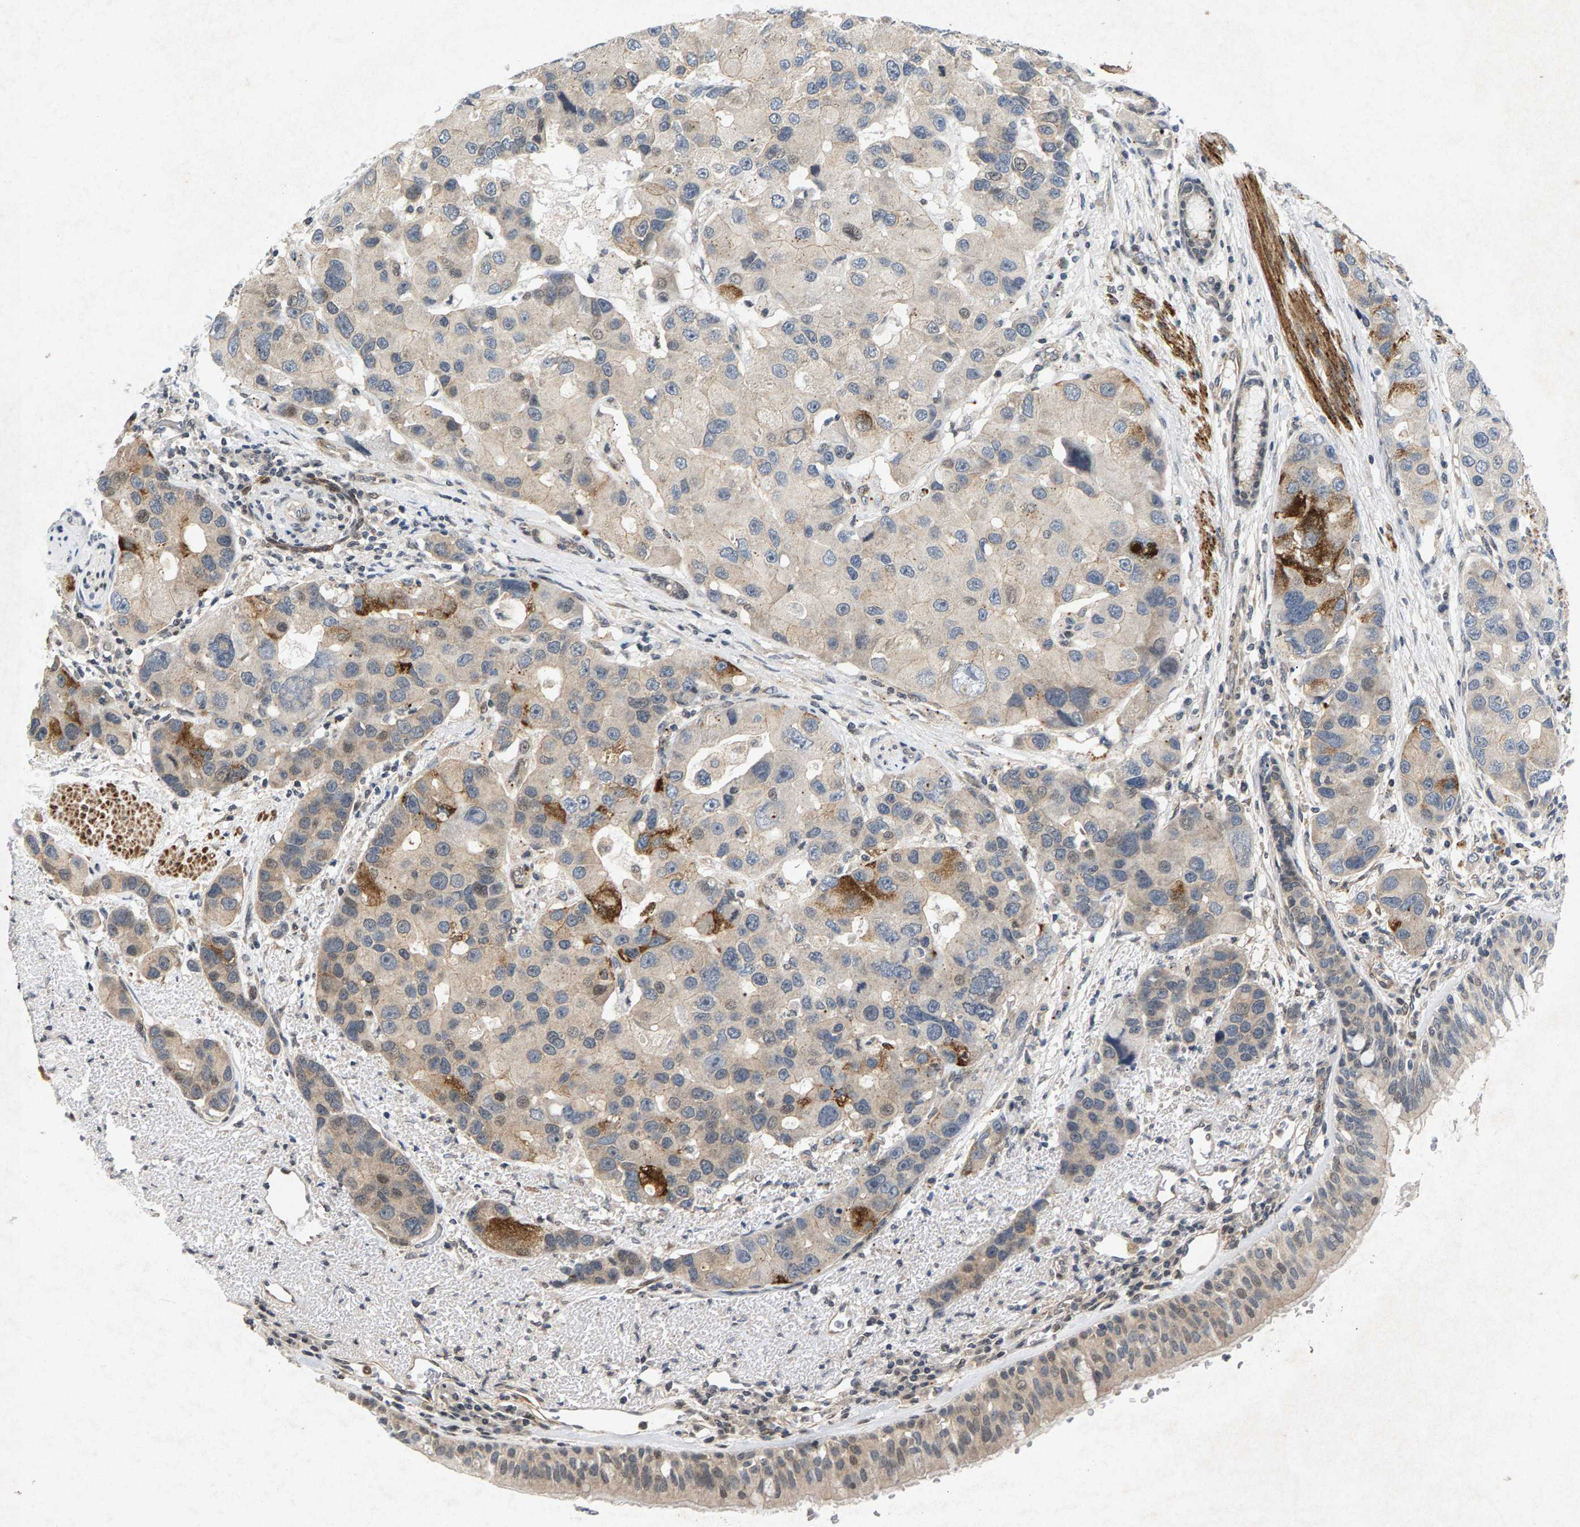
{"staining": {"intensity": "moderate", "quantity": "<25%", "location": "cytoplasmic/membranous"}, "tissue": "bronchus", "cell_type": "Respiratory epithelial cells", "image_type": "normal", "snomed": [{"axis": "morphology", "description": "Normal tissue, NOS"}, {"axis": "morphology", "description": "Adenocarcinoma, NOS"}, {"axis": "morphology", "description": "Adenocarcinoma, metastatic, NOS"}, {"axis": "topography", "description": "Lymph node"}, {"axis": "topography", "description": "Bronchus"}, {"axis": "topography", "description": "Lung"}], "caption": "Bronchus stained with DAB immunohistochemistry (IHC) reveals low levels of moderate cytoplasmic/membranous positivity in approximately <25% of respiratory epithelial cells.", "gene": "ZPR1", "patient": {"sex": "female", "age": 54}}